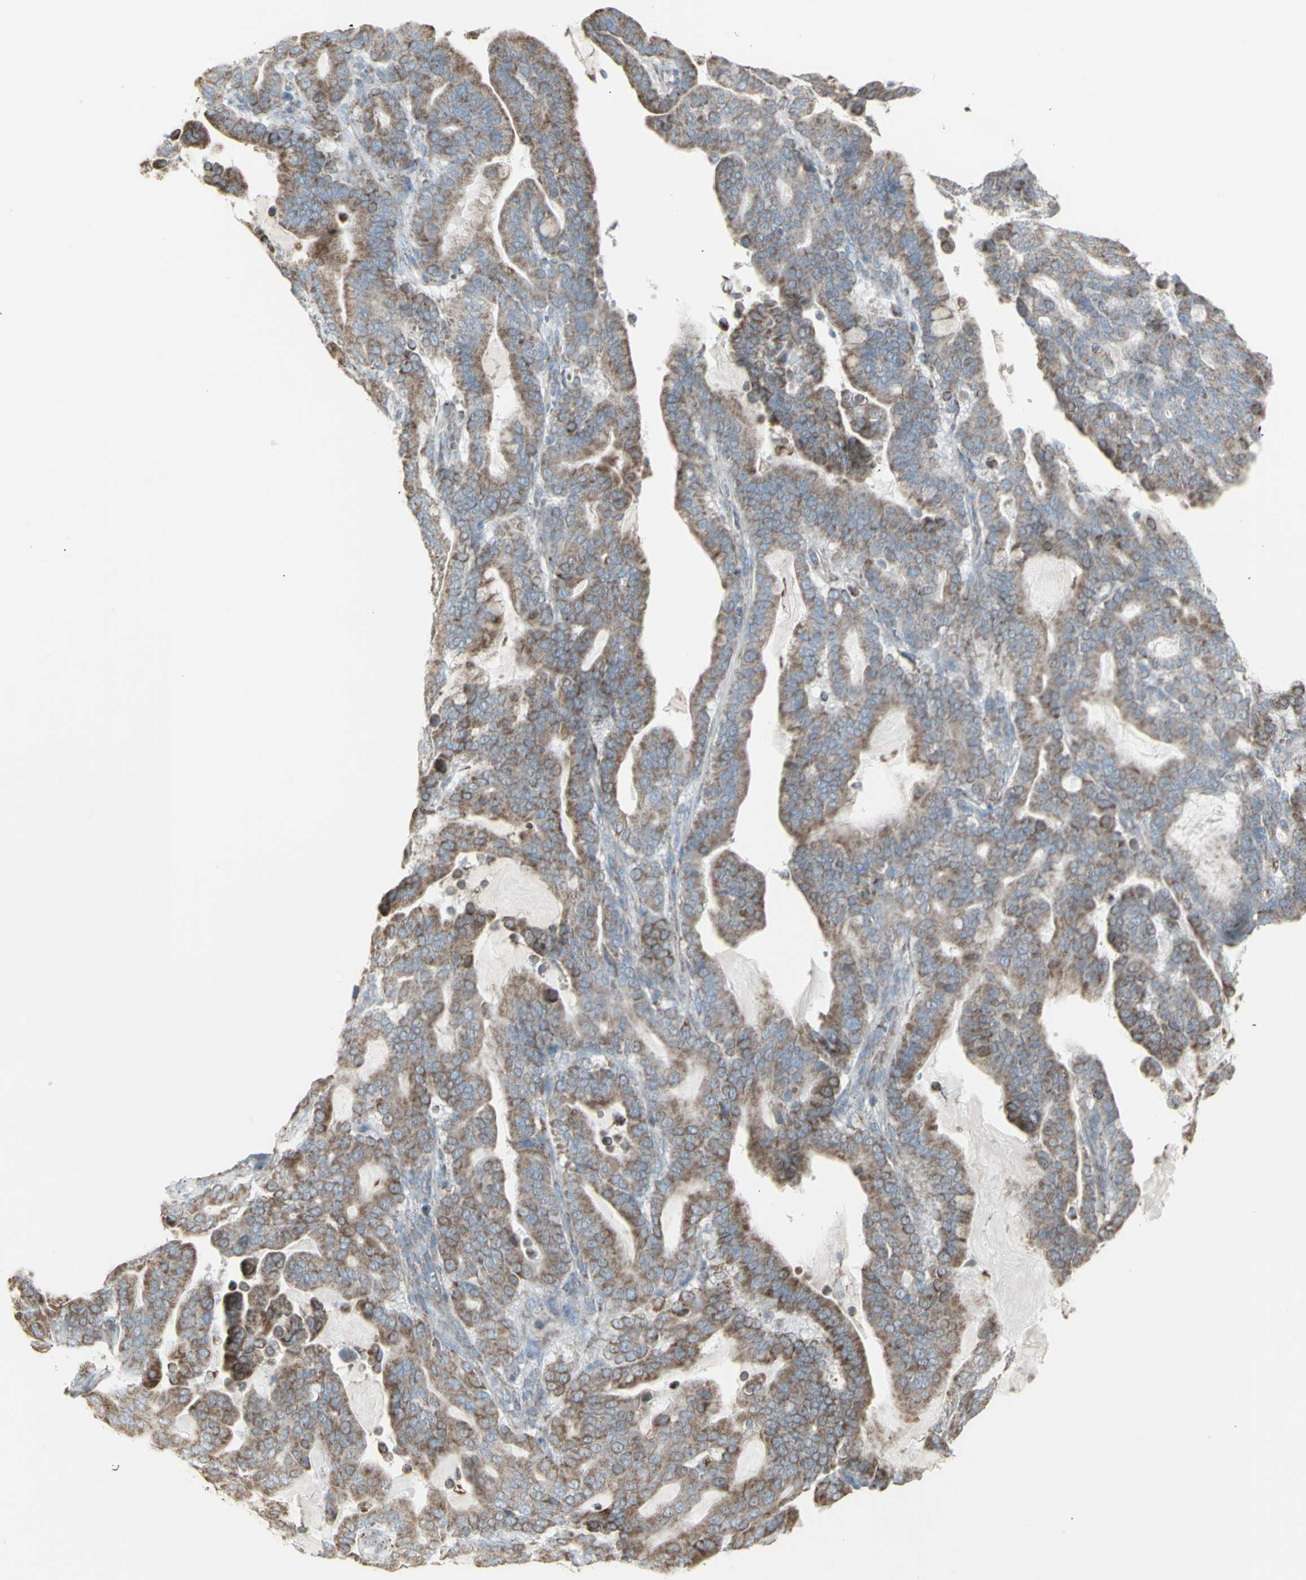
{"staining": {"intensity": "moderate", "quantity": ">75%", "location": "cytoplasmic/membranous"}, "tissue": "pancreatic cancer", "cell_type": "Tumor cells", "image_type": "cancer", "snomed": [{"axis": "morphology", "description": "Adenocarcinoma, NOS"}, {"axis": "topography", "description": "Pancreas"}], "caption": "Immunohistochemistry (IHC) image of pancreatic cancer (adenocarcinoma) stained for a protein (brown), which shows medium levels of moderate cytoplasmic/membranous expression in about >75% of tumor cells.", "gene": "PLGRKT", "patient": {"sex": "male", "age": 63}}